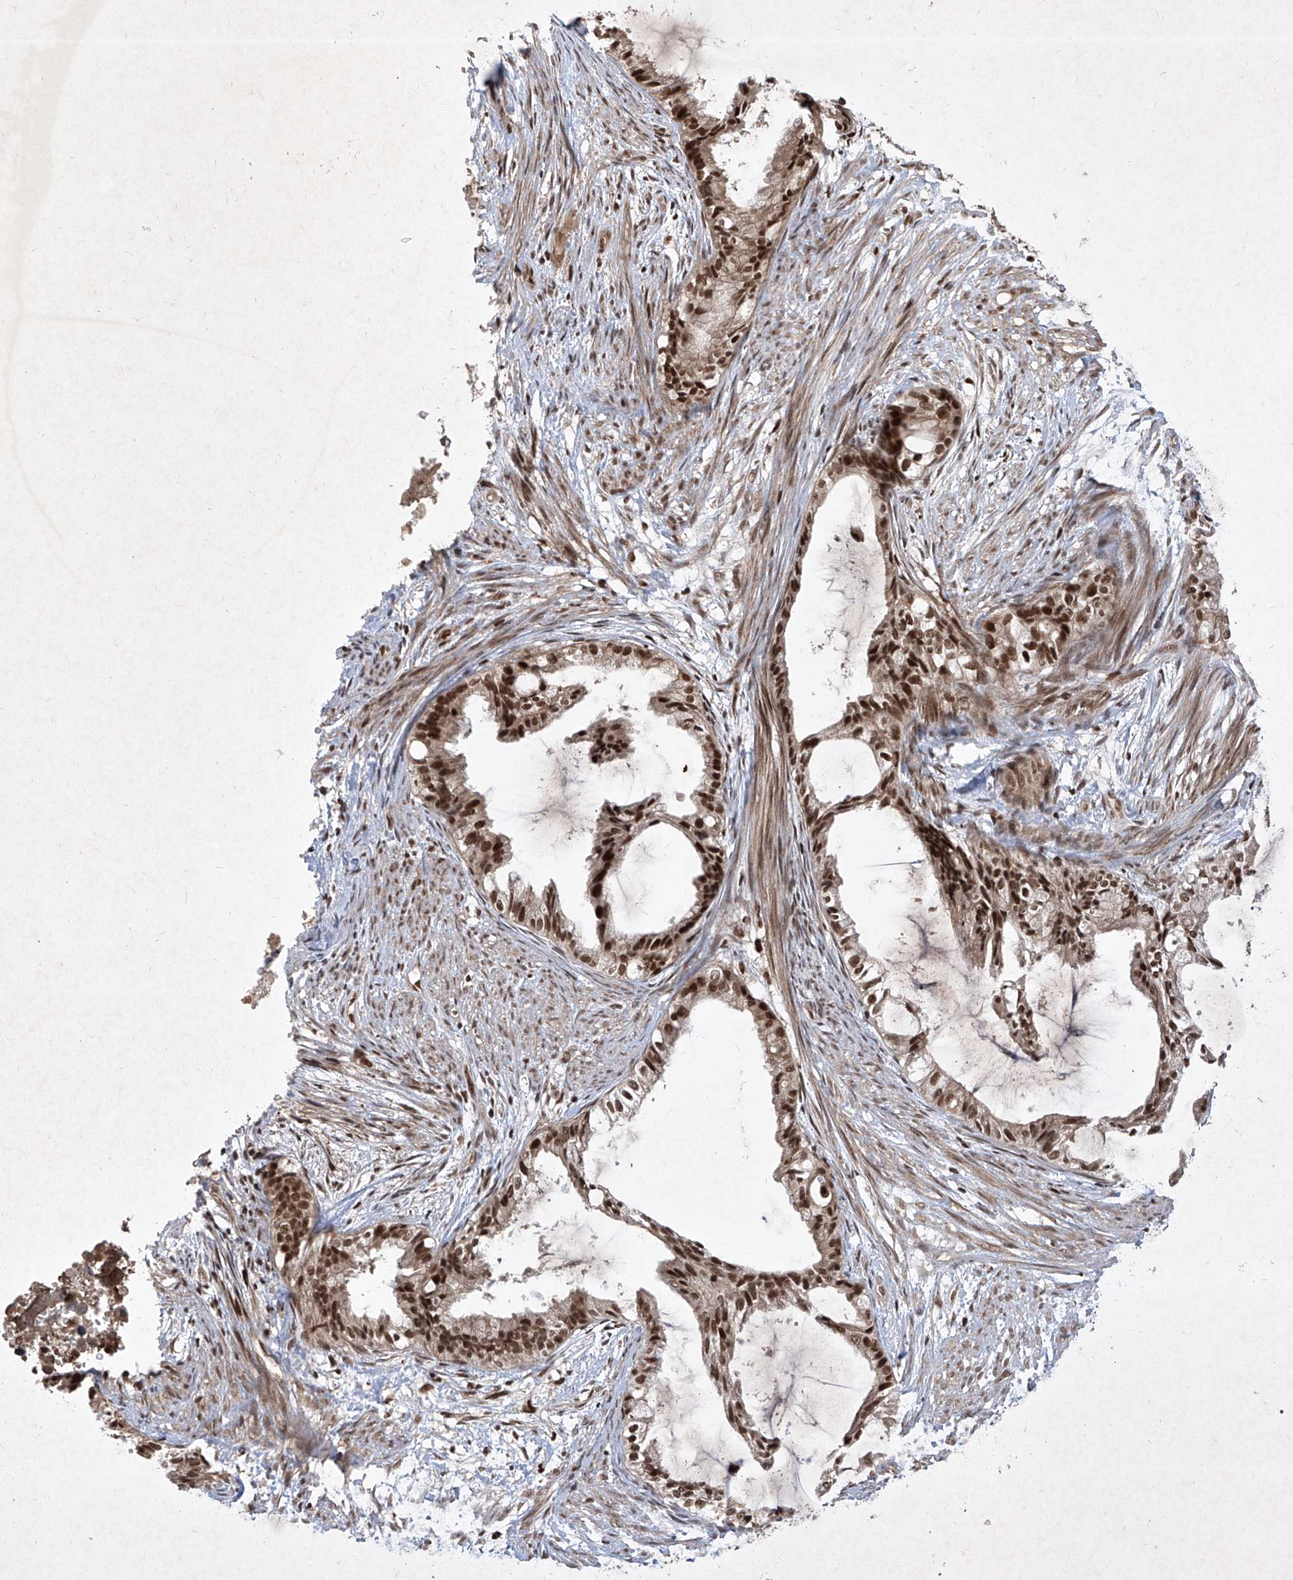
{"staining": {"intensity": "strong", "quantity": ">75%", "location": "nuclear"}, "tissue": "cervical cancer", "cell_type": "Tumor cells", "image_type": "cancer", "snomed": [{"axis": "morphology", "description": "Normal tissue, NOS"}, {"axis": "morphology", "description": "Adenocarcinoma, NOS"}, {"axis": "topography", "description": "Cervix"}, {"axis": "topography", "description": "Endometrium"}], "caption": "Immunohistochemical staining of cervical cancer (adenocarcinoma) demonstrates high levels of strong nuclear positivity in approximately >75% of tumor cells. (Stains: DAB in brown, nuclei in blue, Microscopy: brightfield microscopy at high magnification).", "gene": "IRF2", "patient": {"sex": "female", "age": 86}}